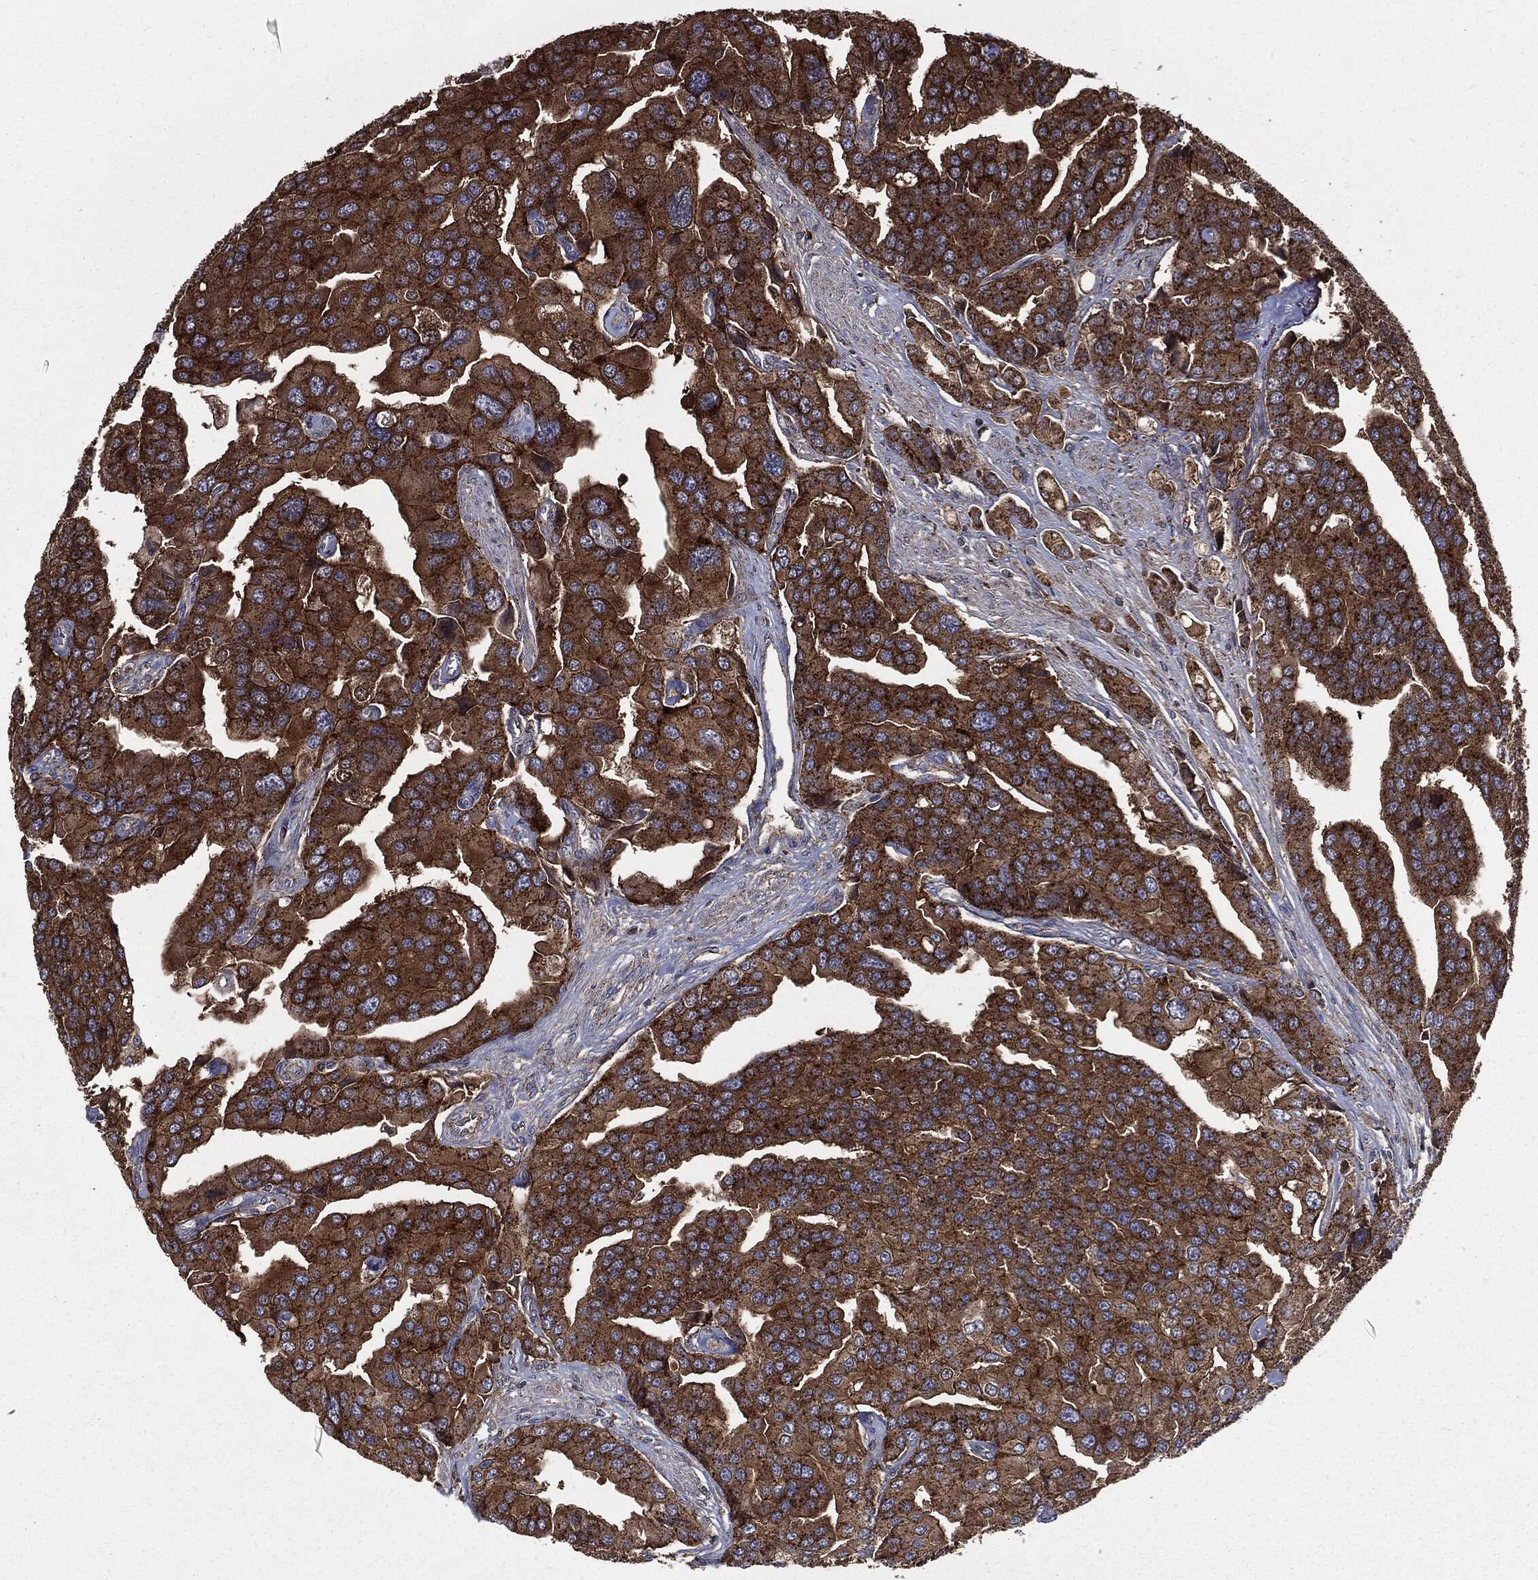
{"staining": {"intensity": "strong", "quantity": "25%-75%", "location": "cytoplasmic/membranous"}, "tissue": "prostate cancer", "cell_type": "Tumor cells", "image_type": "cancer", "snomed": [{"axis": "morphology", "description": "Adenocarcinoma, NOS"}, {"axis": "topography", "description": "Prostate and seminal vesicle, NOS"}, {"axis": "topography", "description": "Prostate"}], "caption": "Protein analysis of prostate adenocarcinoma tissue demonstrates strong cytoplasmic/membranous expression in about 25%-75% of tumor cells. (DAB = brown stain, brightfield microscopy at high magnification).", "gene": "PDCD6IP", "patient": {"sex": "male", "age": 69}}